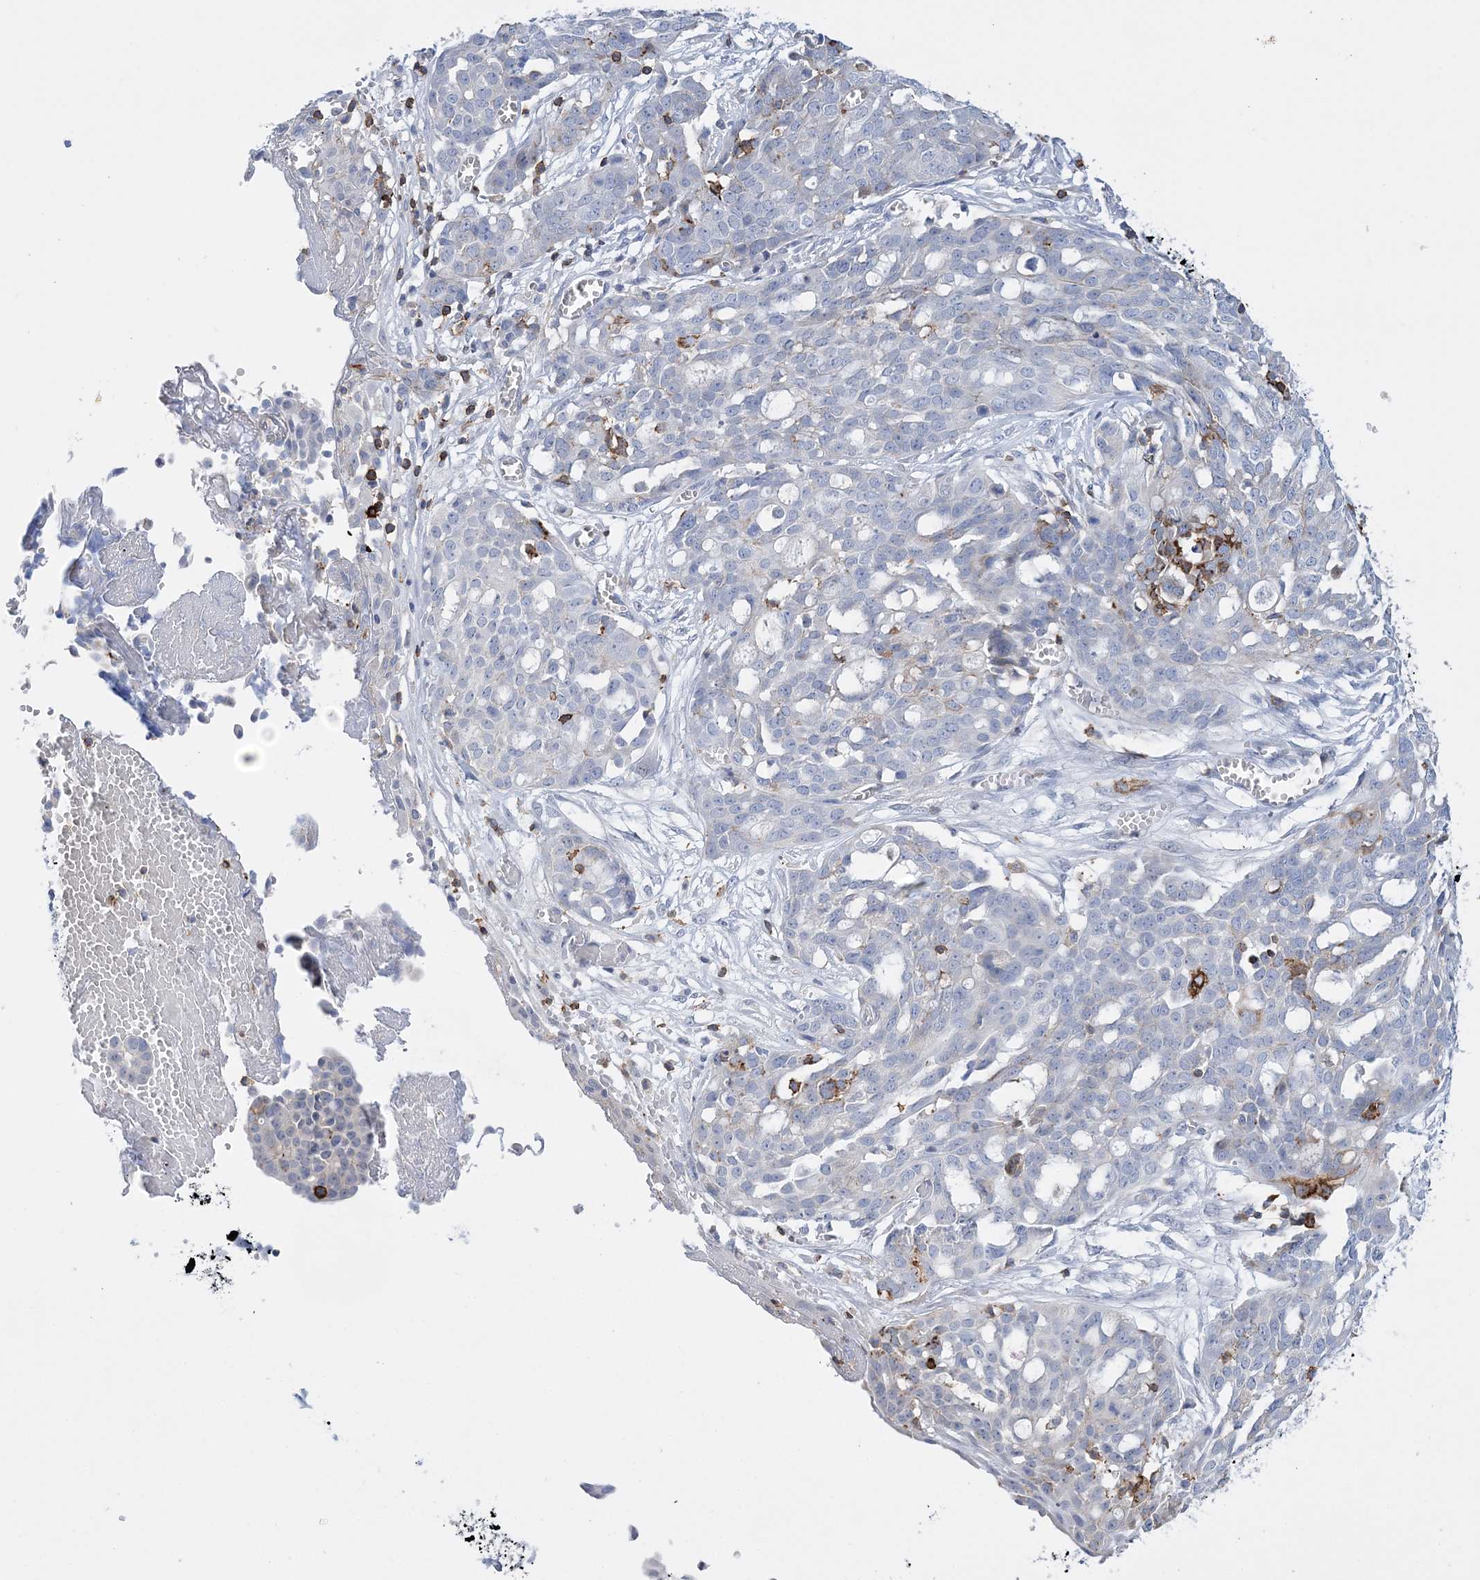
{"staining": {"intensity": "negative", "quantity": "none", "location": "none"}, "tissue": "ovarian cancer", "cell_type": "Tumor cells", "image_type": "cancer", "snomed": [{"axis": "morphology", "description": "Cystadenocarcinoma, serous, NOS"}, {"axis": "topography", "description": "Soft tissue"}, {"axis": "topography", "description": "Ovary"}], "caption": "A micrograph of ovarian cancer stained for a protein exhibits no brown staining in tumor cells.", "gene": "PRMT9", "patient": {"sex": "female", "age": 57}}